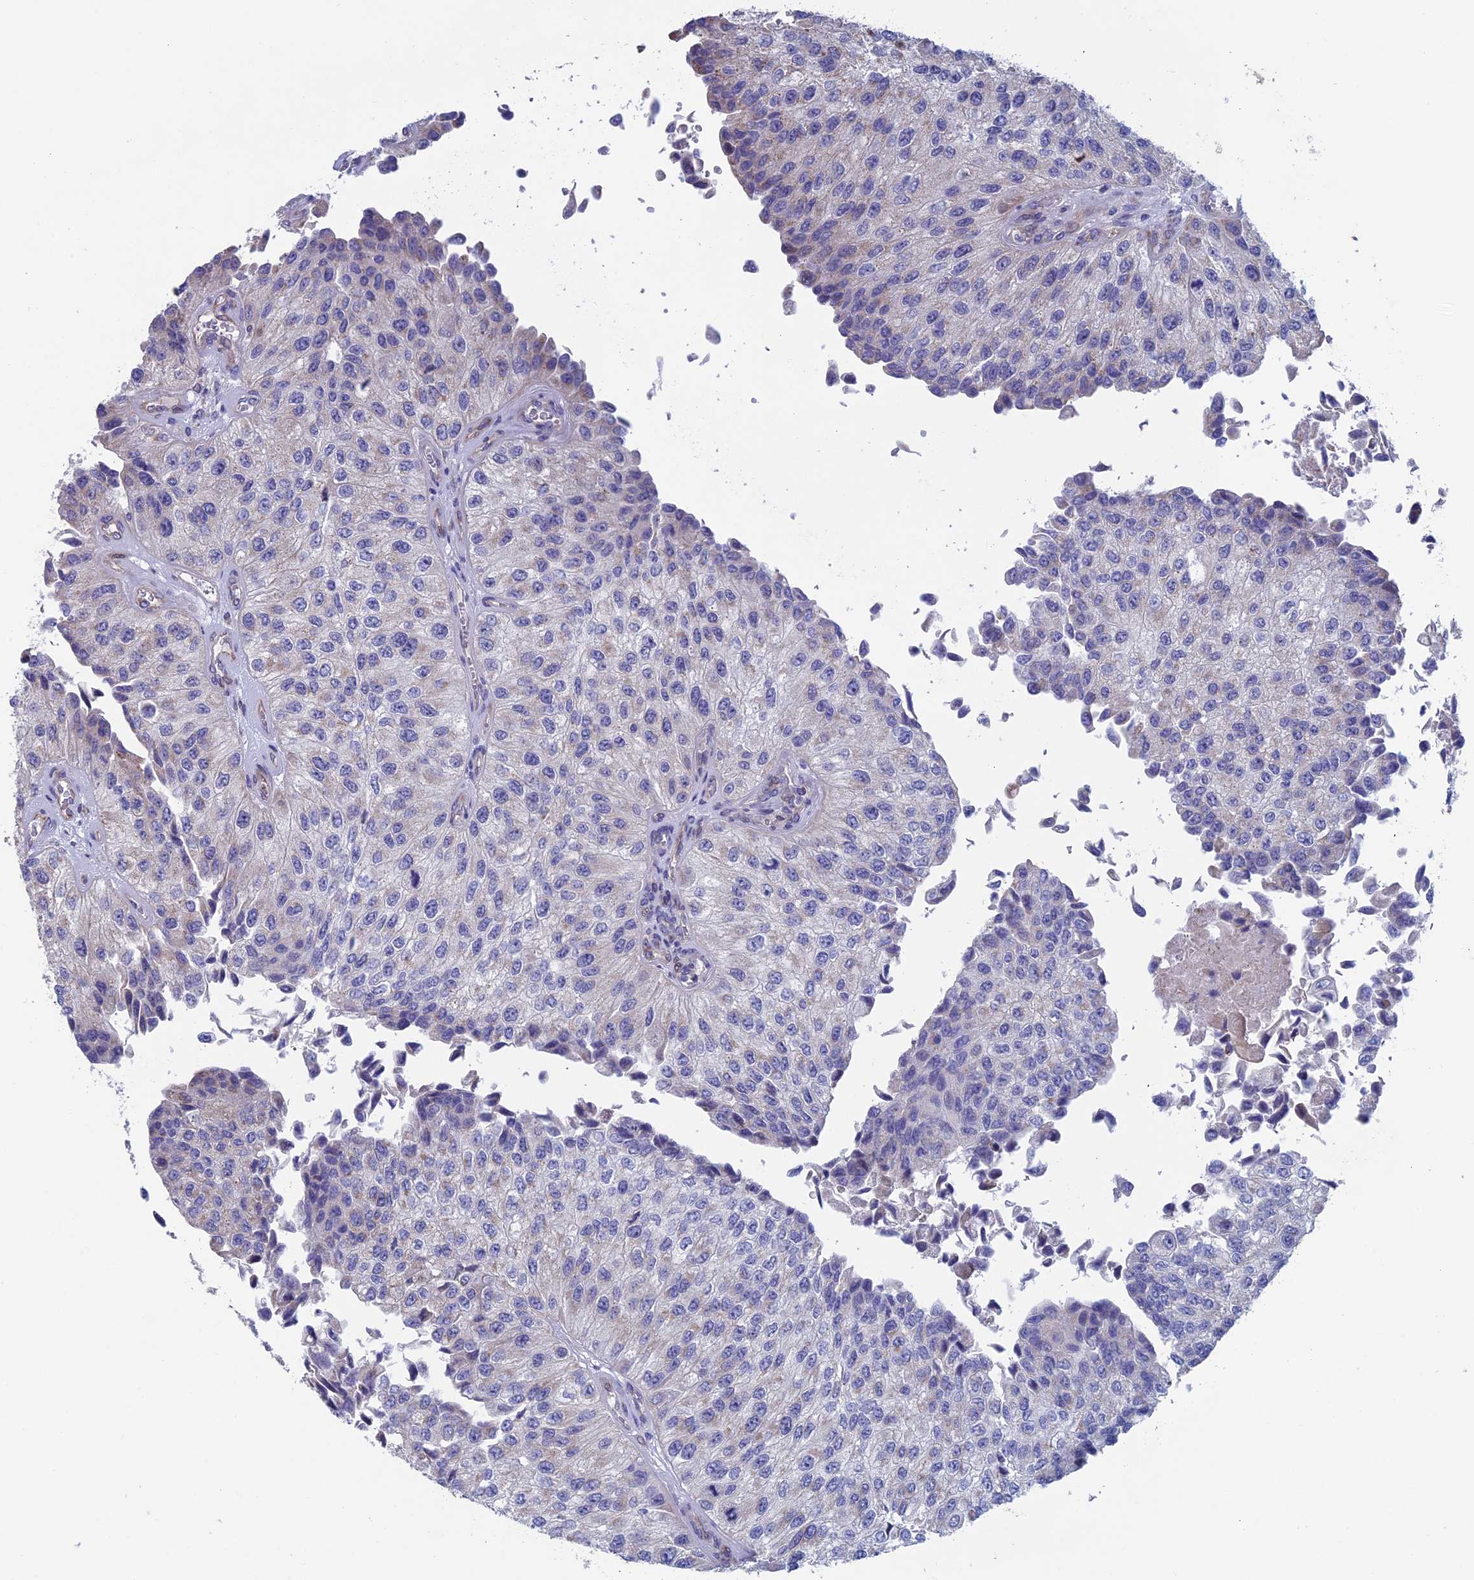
{"staining": {"intensity": "negative", "quantity": "none", "location": "none"}, "tissue": "urothelial cancer", "cell_type": "Tumor cells", "image_type": "cancer", "snomed": [{"axis": "morphology", "description": "Urothelial carcinoma, High grade"}, {"axis": "topography", "description": "Kidney"}, {"axis": "topography", "description": "Urinary bladder"}], "caption": "High power microscopy micrograph of an immunohistochemistry (IHC) histopathology image of urothelial cancer, revealing no significant expression in tumor cells.", "gene": "NIBAN3", "patient": {"sex": "male", "age": 77}}